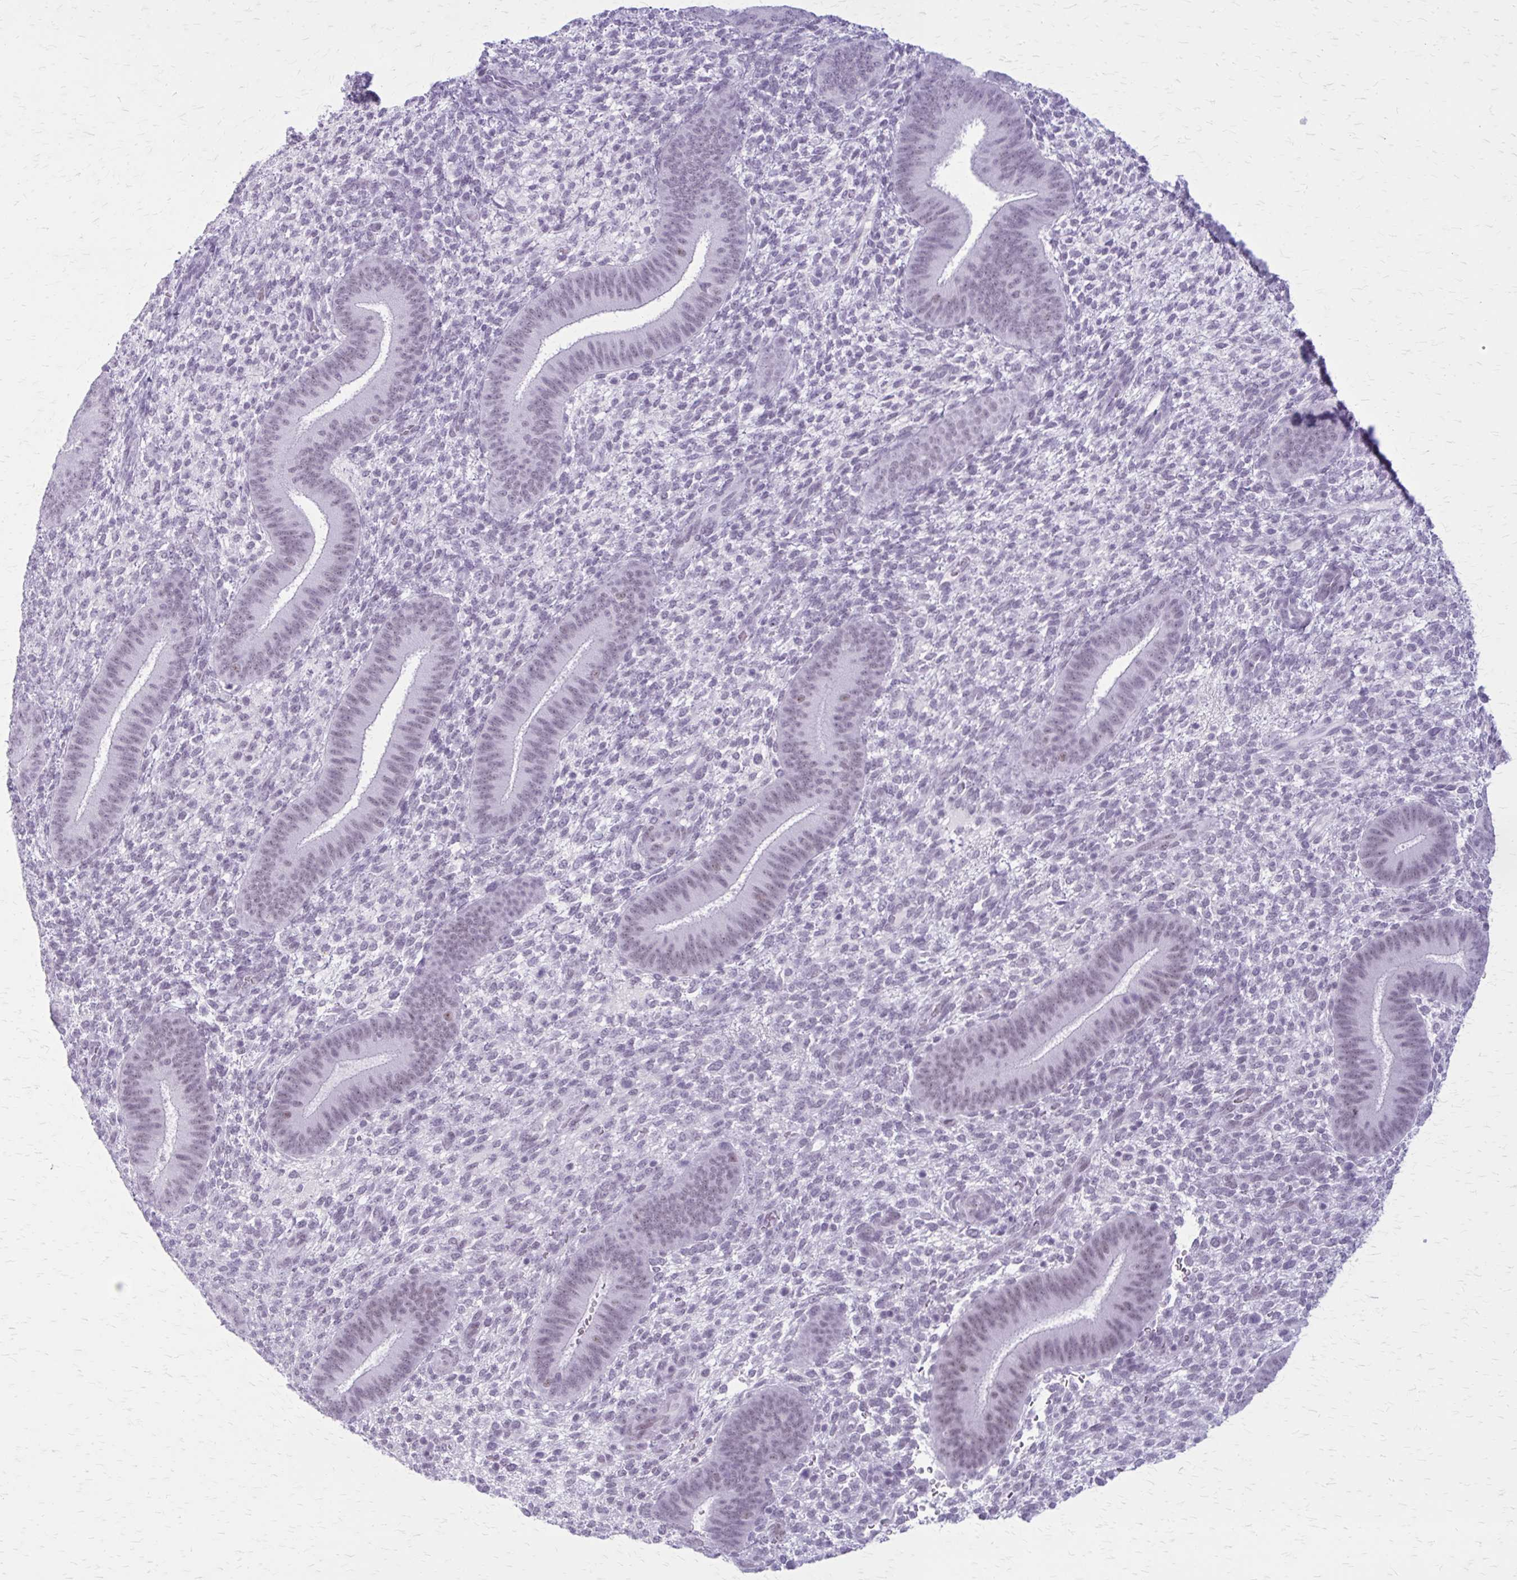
{"staining": {"intensity": "negative", "quantity": "none", "location": "none"}, "tissue": "endometrium", "cell_type": "Cells in endometrial stroma", "image_type": "normal", "snomed": [{"axis": "morphology", "description": "Normal tissue, NOS"}, {"axis": "topography", "description": "Endometrium"}], "caption": "Immunohistochemistry (IHC) image of benign endometrium: endometrium stained with DAB shows no significant protein expression in cells in endometrial stroma. (DAB immunohistochemistry (IHC), high magnification).", "gene": "GAD1", "patient": {"sex": "female", "age": 39}}